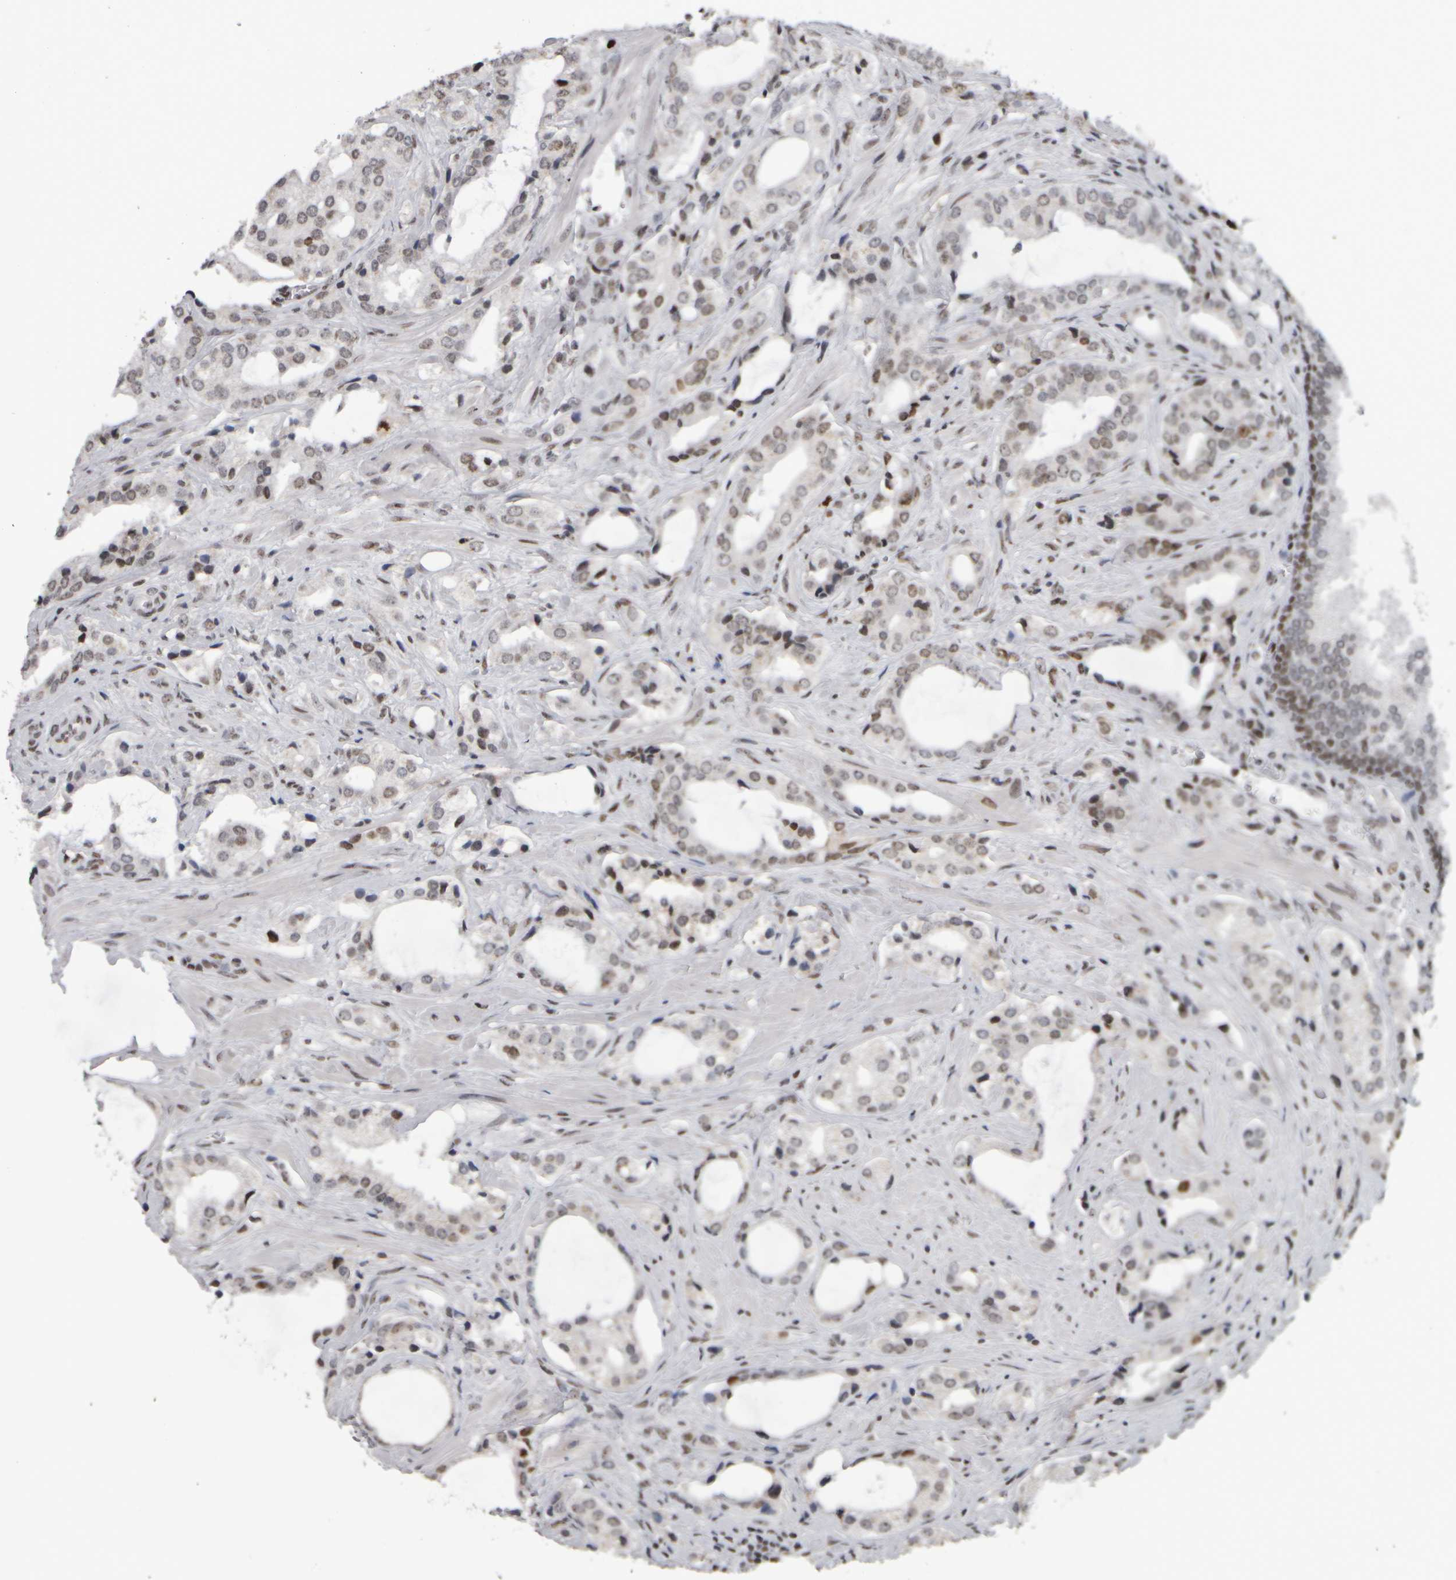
{"staining": {"intensity": "weak", "quantity": "25%-75%", "location": "nuclear"}, "tissue": "prostate cancer", "cell_type": "Tumor cells", "image_type": "cancer", "snomed": [{"axis": "morphology", "description": "Adenocarcinoma, High grade"}, {"axis": "topography", "description": "Prostate"}], "caption": "Immunohistochemical staining of prostate cancer shows low levels of weak nuclear staining in approximately 25%-75% of tumor cells.", "gene": "TOP2B", "patient": {"sex": "male", "age": 66}}